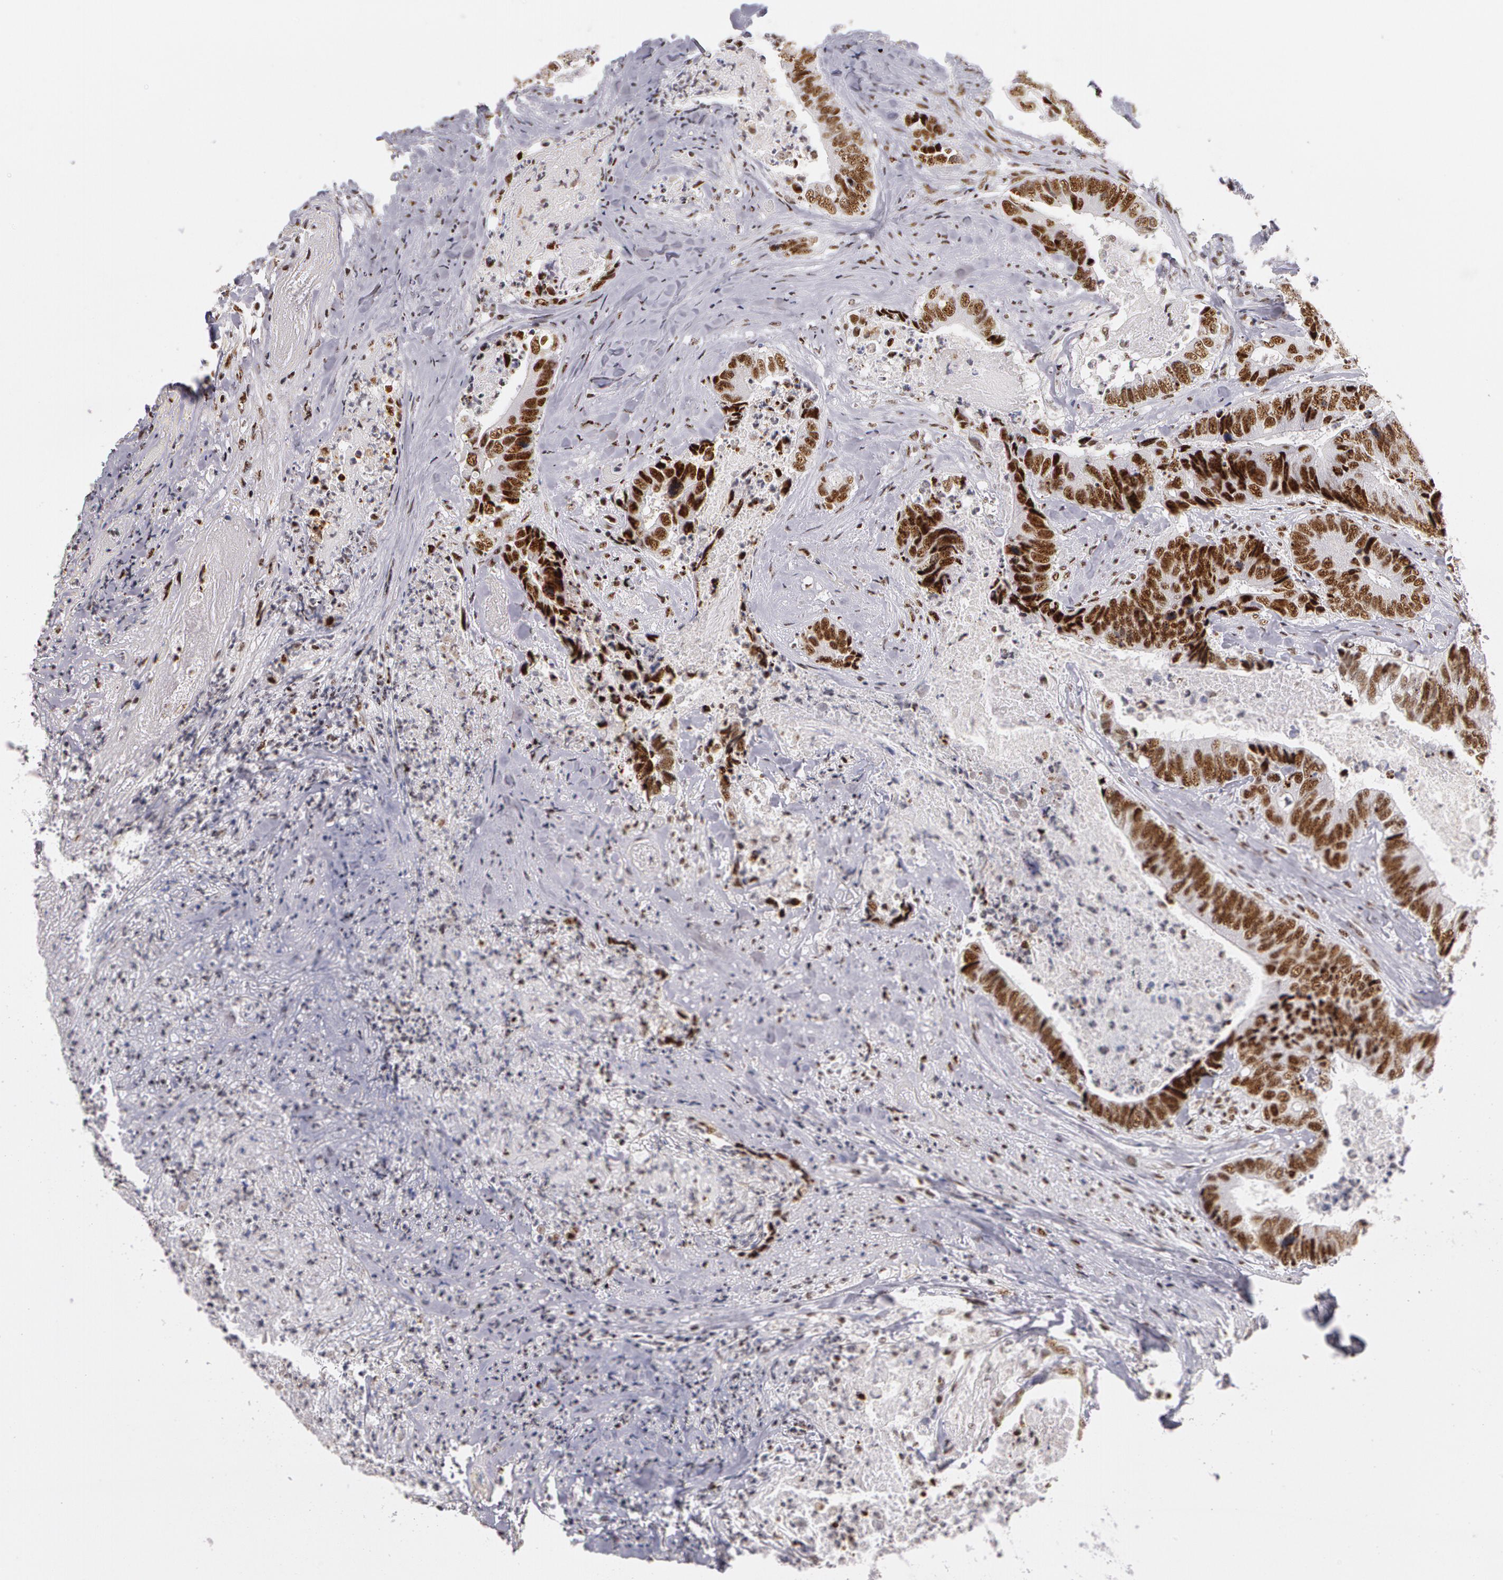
{"staining": {"intensity": "moderate", "quantity": ">75%", "location": "nuclear"}, "tissue": "colorectal cancer", "cell_type": "Tumor cells", "image_type": "cancer", "snomed": [{"axis": "morphology", "description": "Adenocarcinoma, NOS"}, {"axis": "topography", "description": "Rectum"}], "caption": "Immunohistochemical staining of human colorectal cancer (adenocarcinoma) shows moderate nuclear protein positivity in about >75% of tumor cells.", "gene": "PNN", "patient": {"sex": "female", "age": 65}}